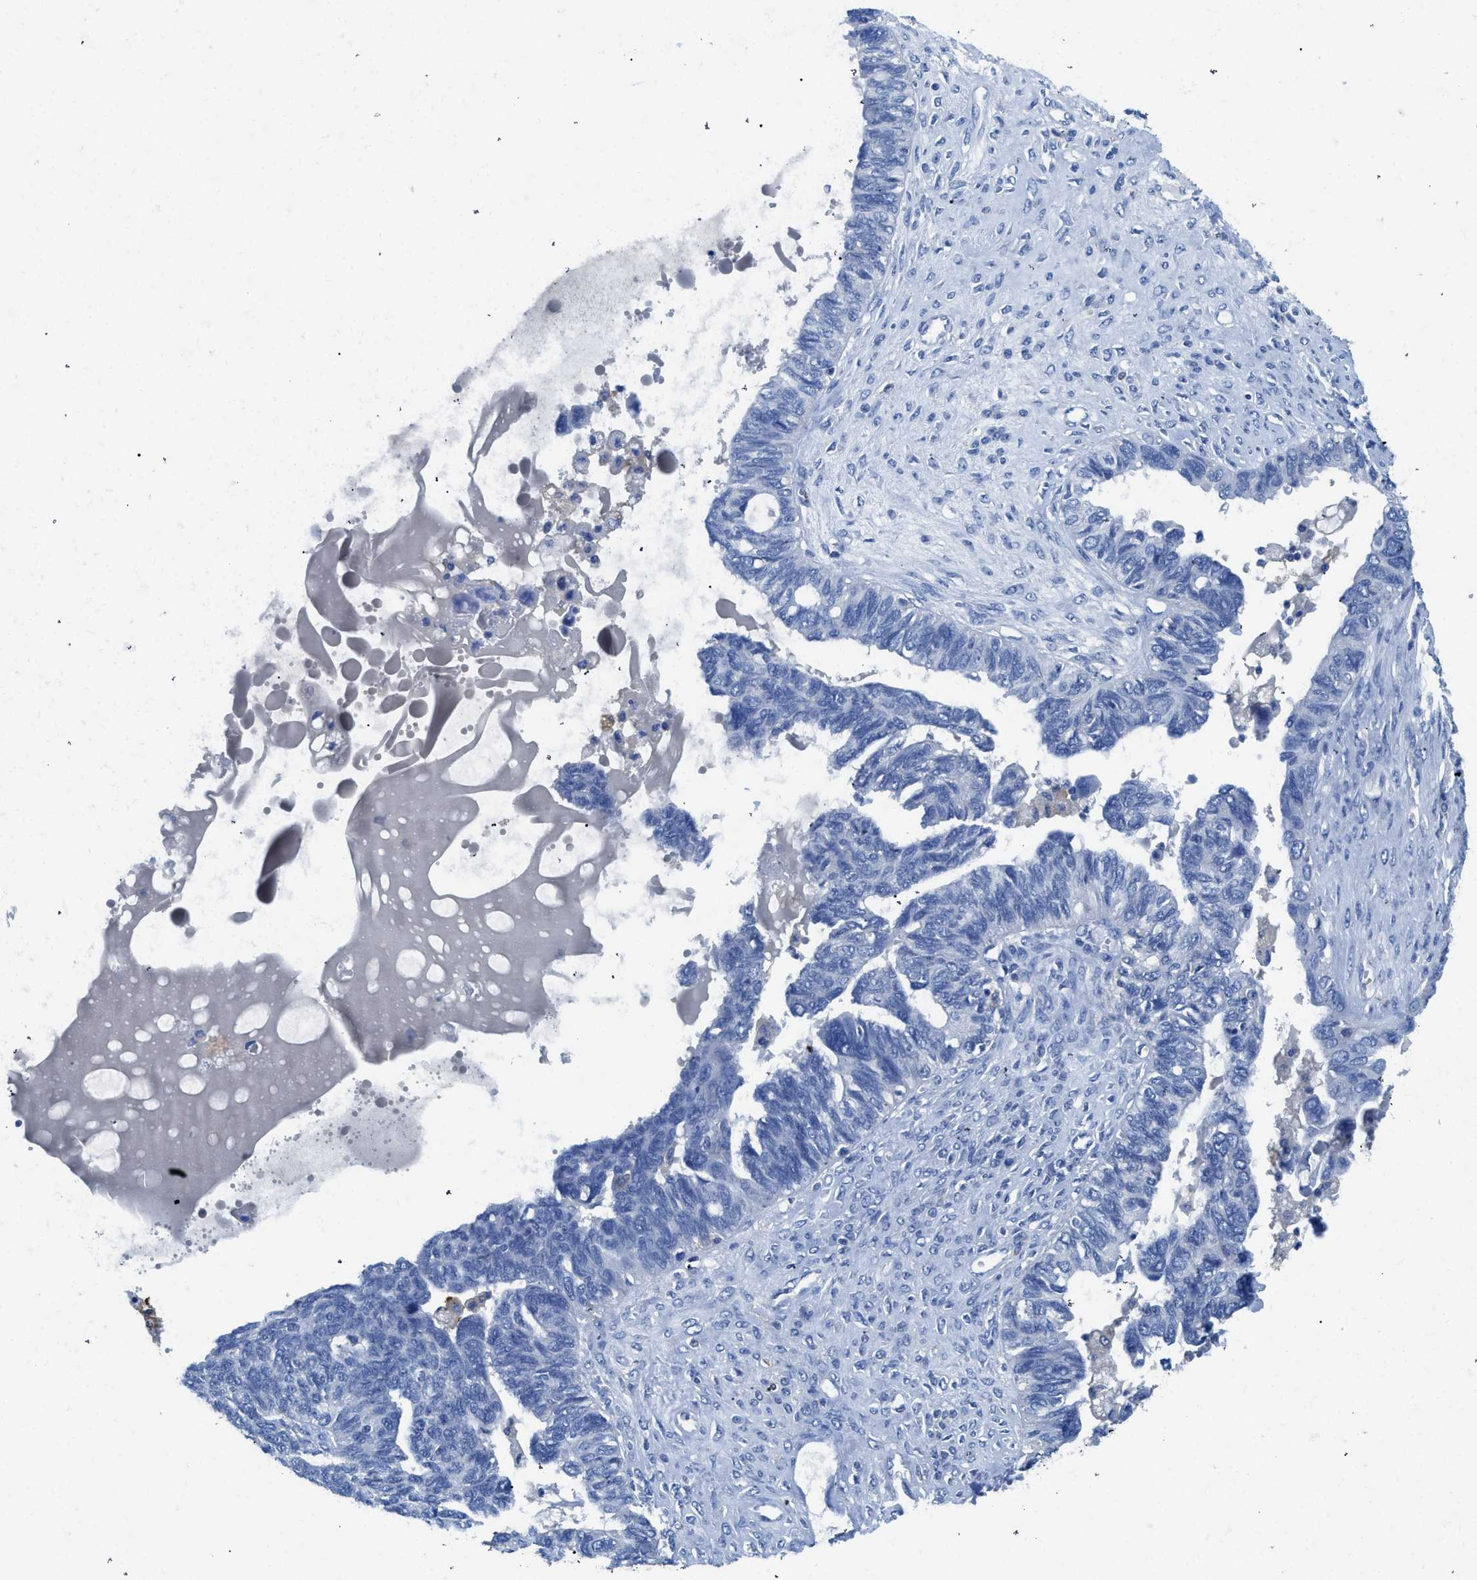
{"staining": {"intensity": "negative", "quantity": "none", "location": "none"}, "tissue": "ovarian cancer", "cell_type": "Tumor cells", "image_type": "cancer", "snomed": [{"axis": "morphology", "description": "Cystadenocarcinoma, serous, NOS"}, {"axis": "topography", "description": "Ovary"}], "caption": "This micrograph is of ovarian serous cystadenocarcinoma stained with IHC to label a protein in brown with the nuclei are counter-stained blue. There is no expression in tumor cells.", "gene": "NEB", "patient": {"sex": "female", "age": 79}}